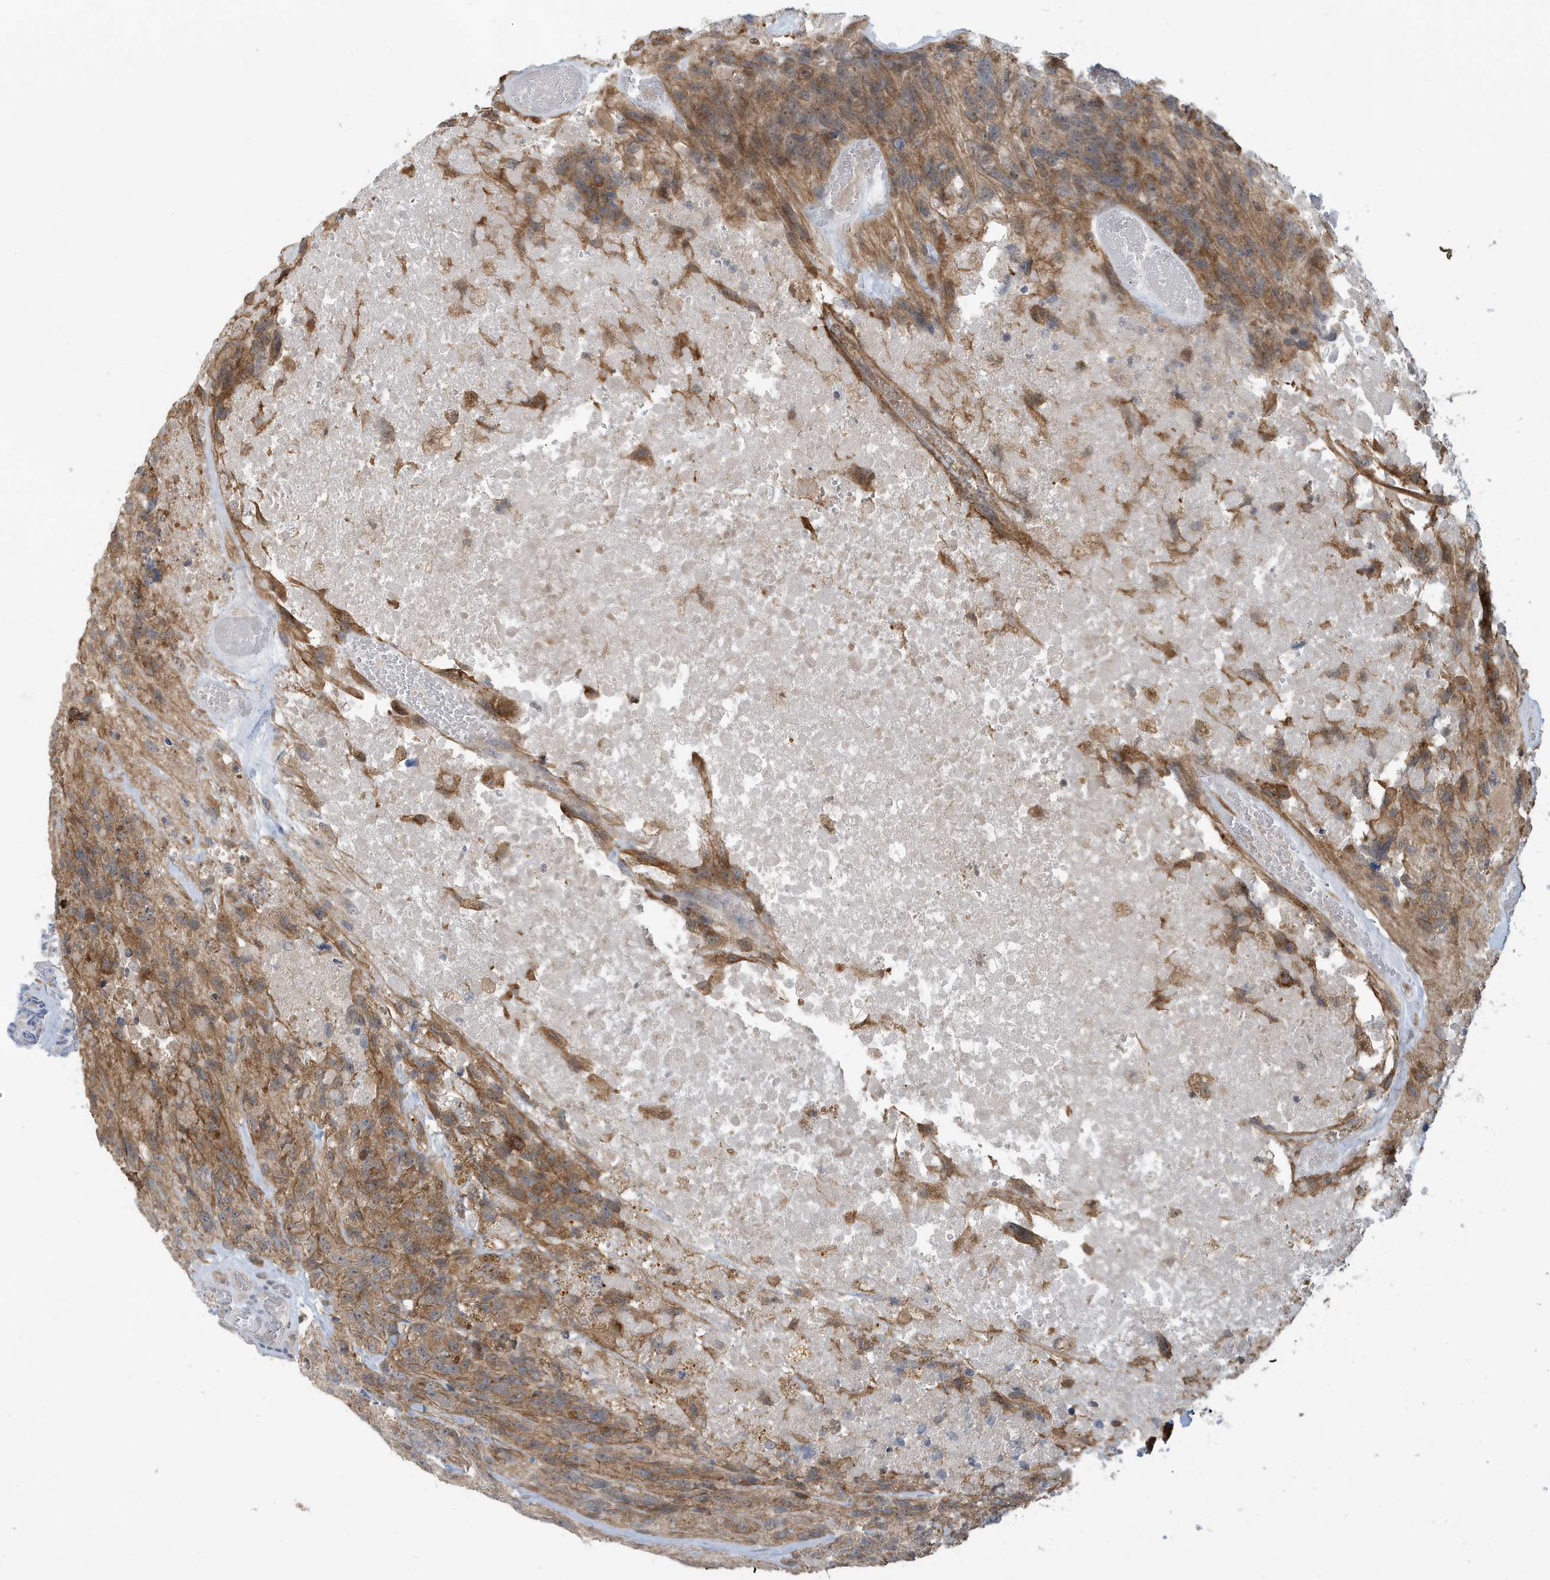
{"staining": {"intensity": "moderate", "quantity": ">75%", "location": "cytoplasmic/membranous"}, "tissue": "glioma", "cell_type": "Tumor cells", "image_type": "cancer", "snomed": [{"axis": "morphology", "description": "Glioma, malignant, High grade"}, {"axis": "topography", "description": "Brain"}], "caption": "Immunohistochemistry of human high-grade glioma (malignant) reveals medium levels of moderate cytoplasmic/membranous expression in approximately >75% of tumor cells.", "gene": "PRRT3", "patient": {"sex": "male", "age": 69}}